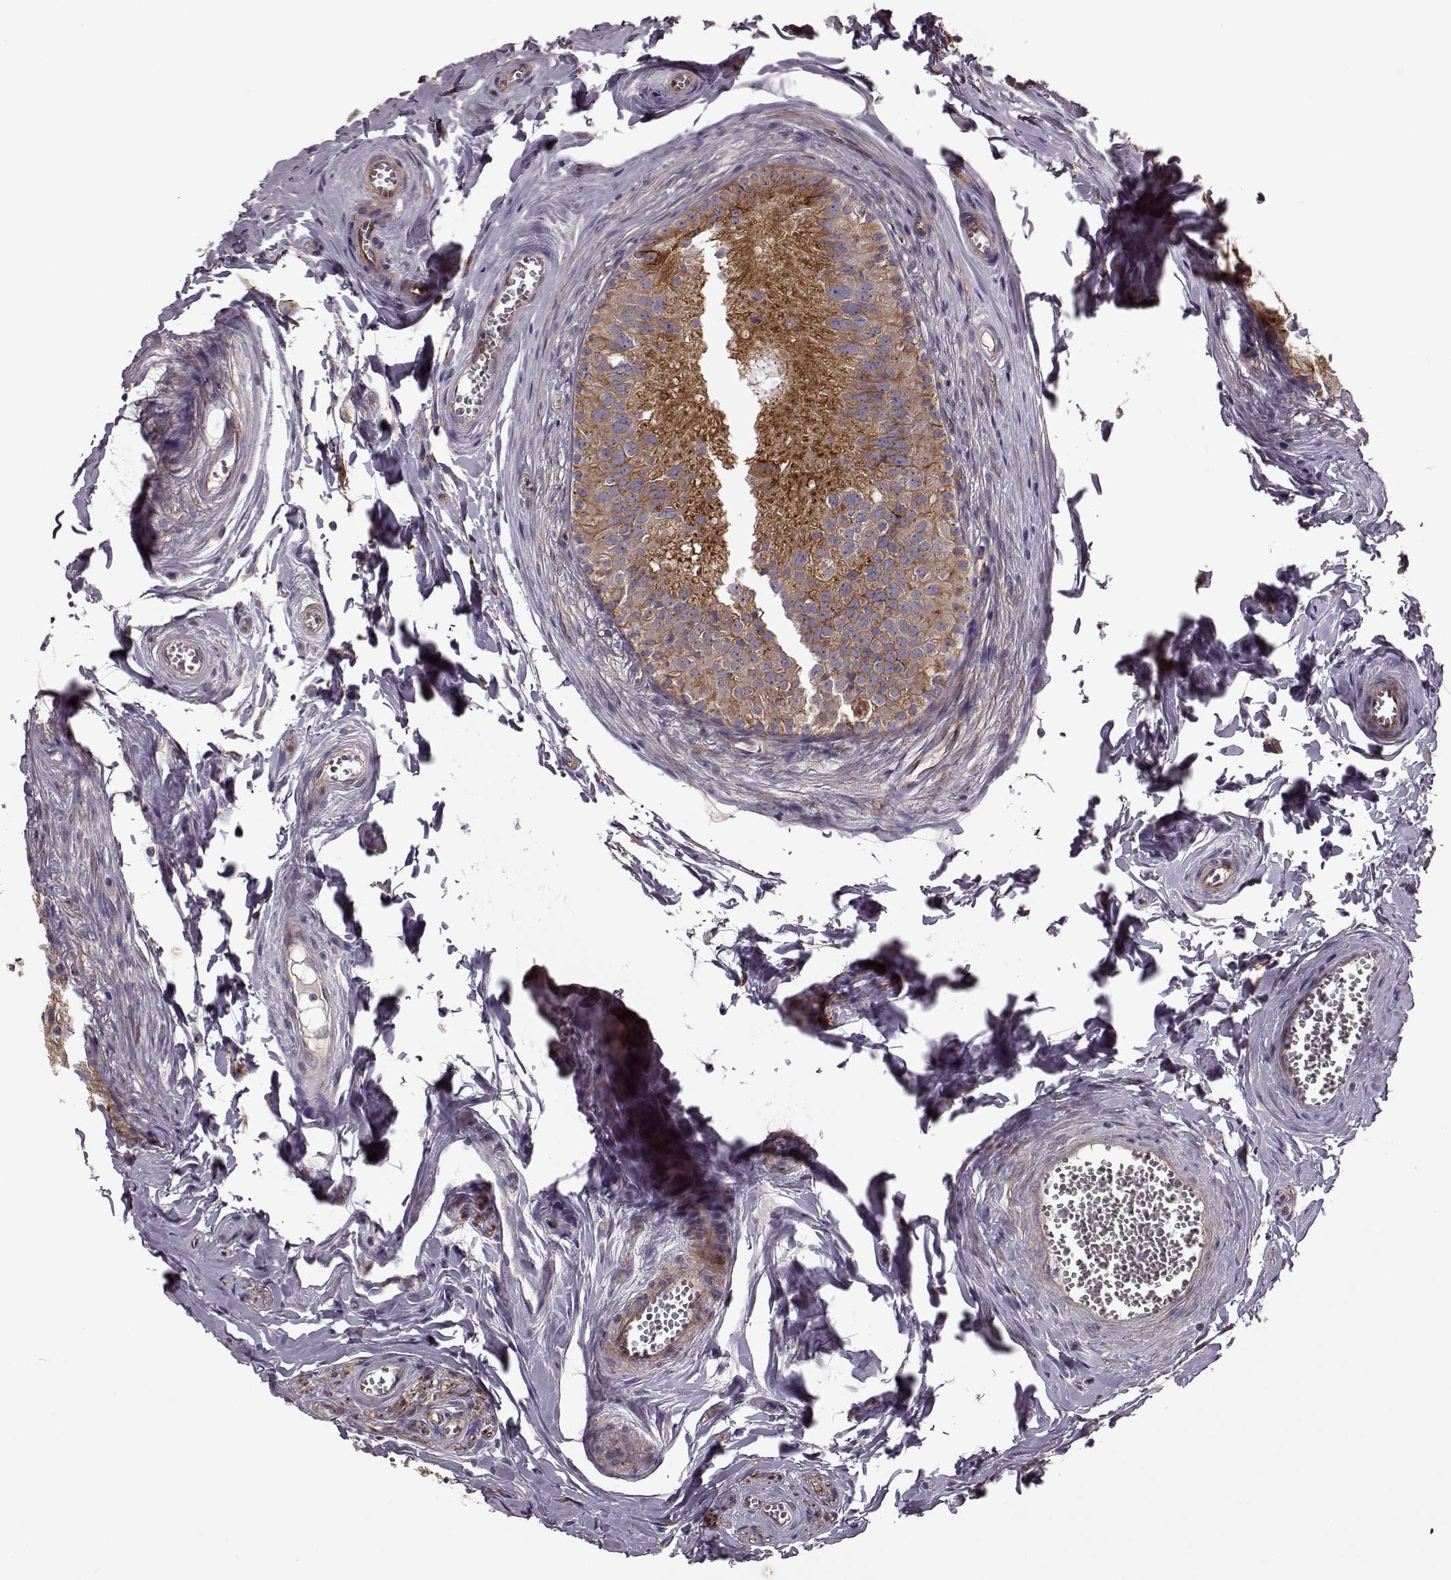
{"staining": {"intensity": "moderate", "quantity": ">75%", "location": "cytoplasmic/membranous"}, "tissue": "epididymis", "cell_type": "Glandular cells", "image_type": "normal", "snomed": [{"axis": "morphology", "description": "Normal tissue, NOS"}, {"axis": "topography", "description": "Epididymis"}], "caption": "Benign epididymis reveals moderate cytoplasmic/membranous positivity in about >75% of glandular cells, visualized by immunohistochemistry.", "gene": "MTR", "patient": {"sex": "male", "age": 45}}